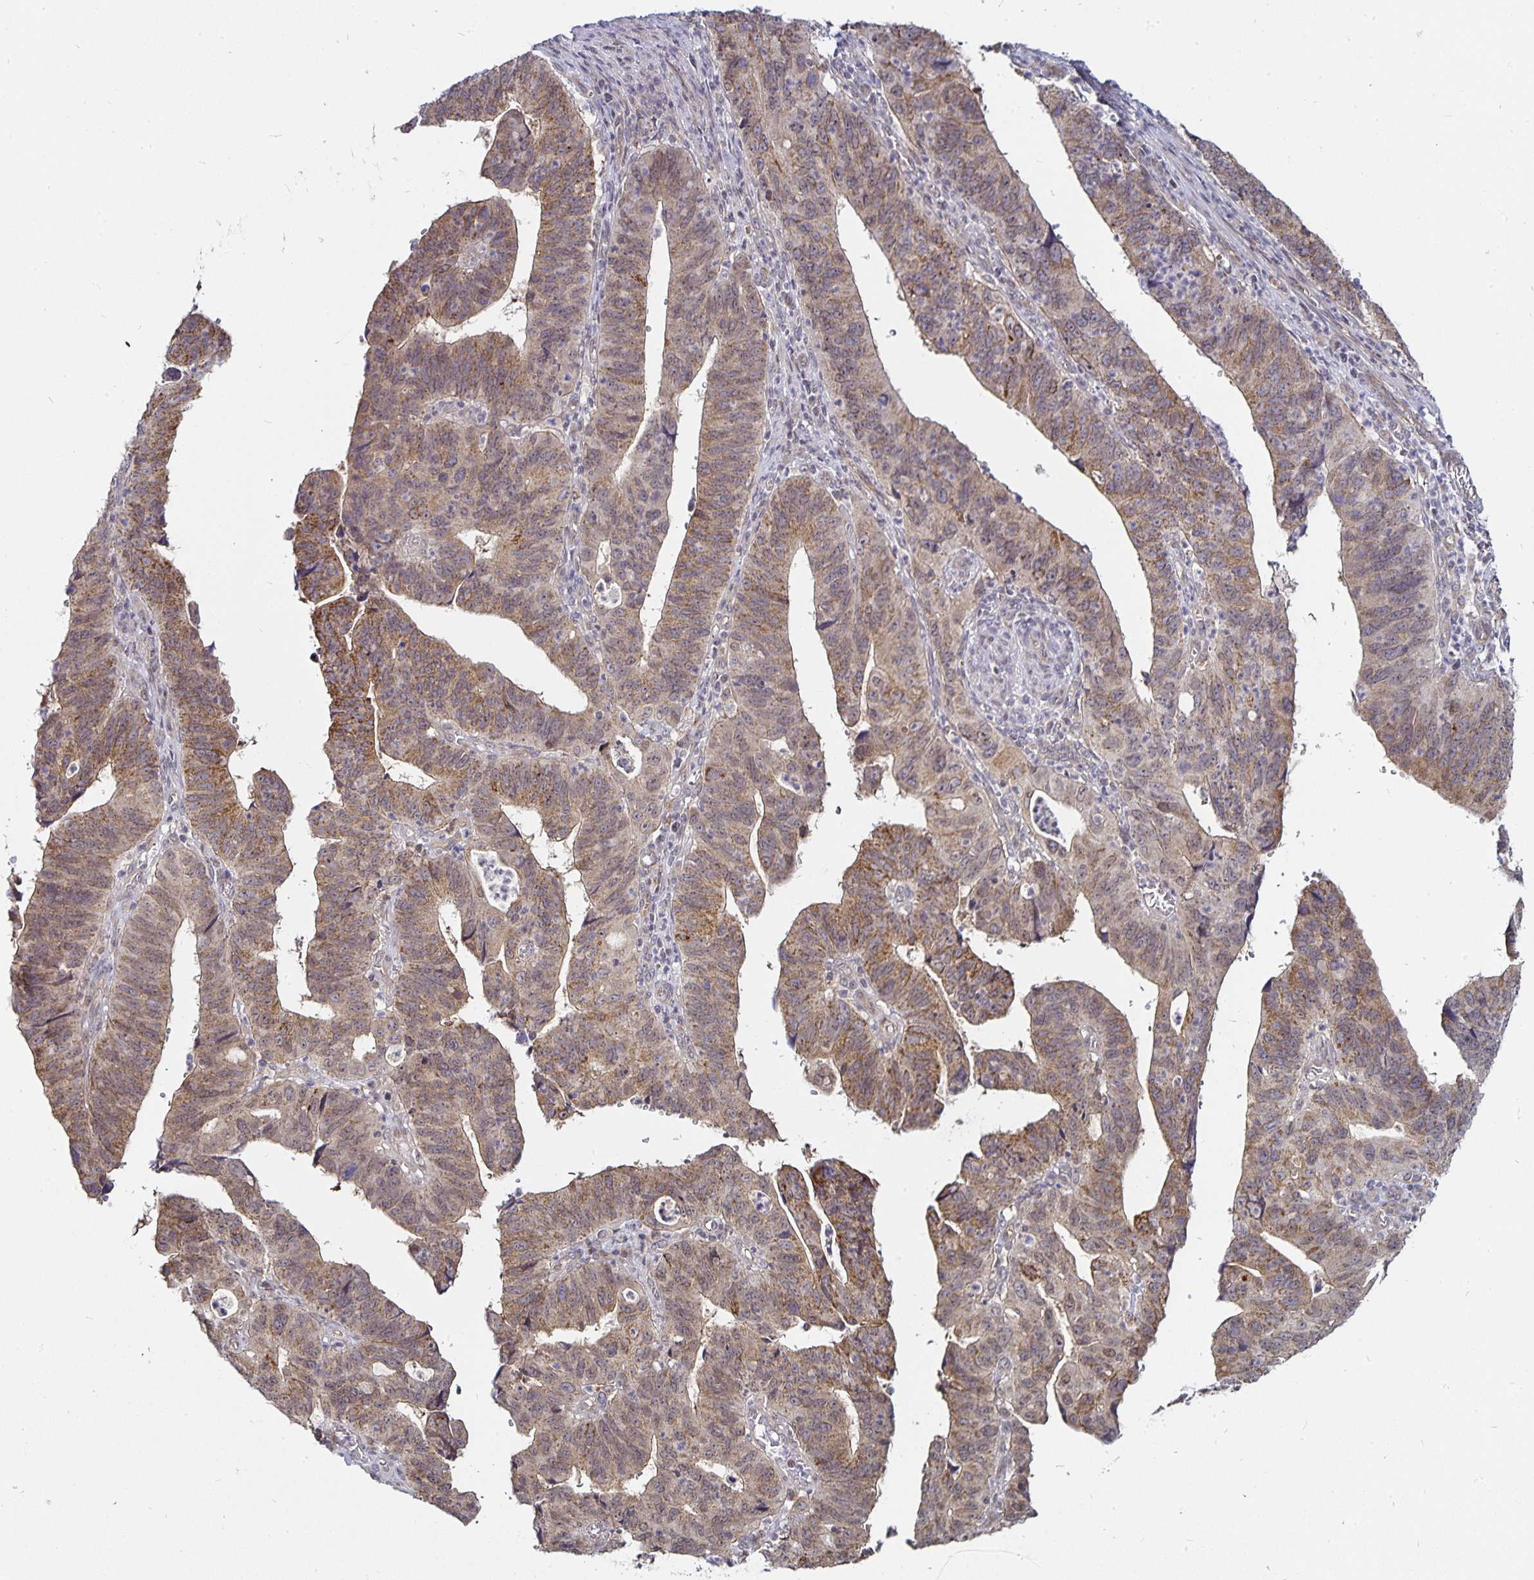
{"staining": {"intensity": "weak", "quantity": ">75%", "location": "cytoplasmic/membranous"}, "tissue": "stomach cancer", "cell_type": "Tumor cells", "image_type": "cancer", "snomed": [{"axis": "morphology", "description": "Adenocarcinoma, NOS"}, {"axis": "topography", "description": "Stomach"}], "caption": "Stomach cancer (adenocarcinoma) stained with immunohistochemistry (IHC) displays weak cytoplasmic/membranous expression in approximately >75% of tumor cells. (IHC, brightfield microscopy, high magnification).", "gene": "CYP27A1", "patient": {"sex": "male", "age": 59}}